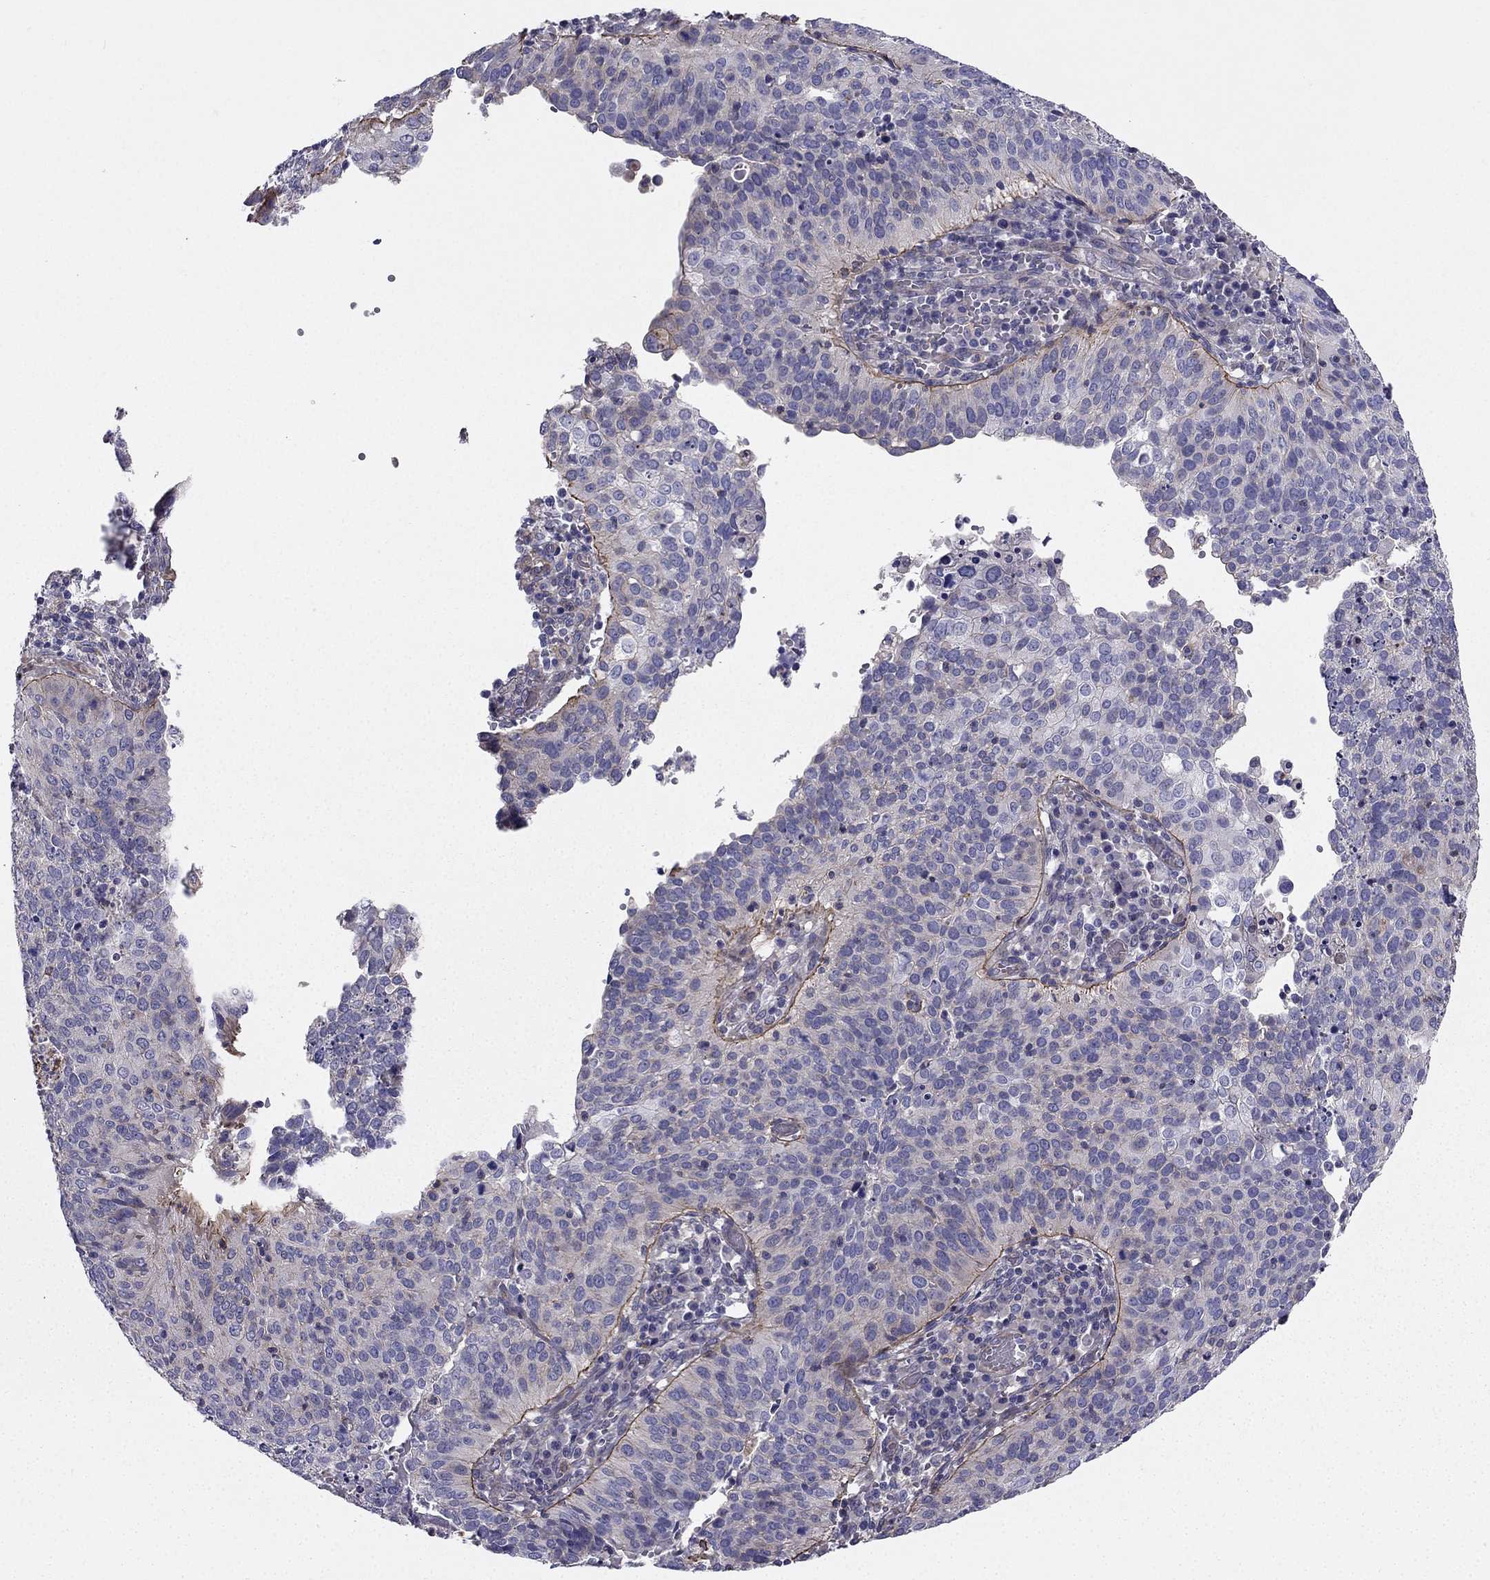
{"staining": {"intensity": "negative", "quantity": "none", "location": "none"}, "tissue": "cervical cancer", "cell_type": "Tumor cells", "image_type": "cancer", "snomed": [{"axis": "morphology", "description": "Squamous cell carcinoma, NOS"}, {"axis": "topography", "description": "Cervix"}], "caption": "There is no significant staining in tumor cells of cervical squamous cell carcinoma.", "gene": "ENOX1", "patient": {"sex": "female", "age": 39}}